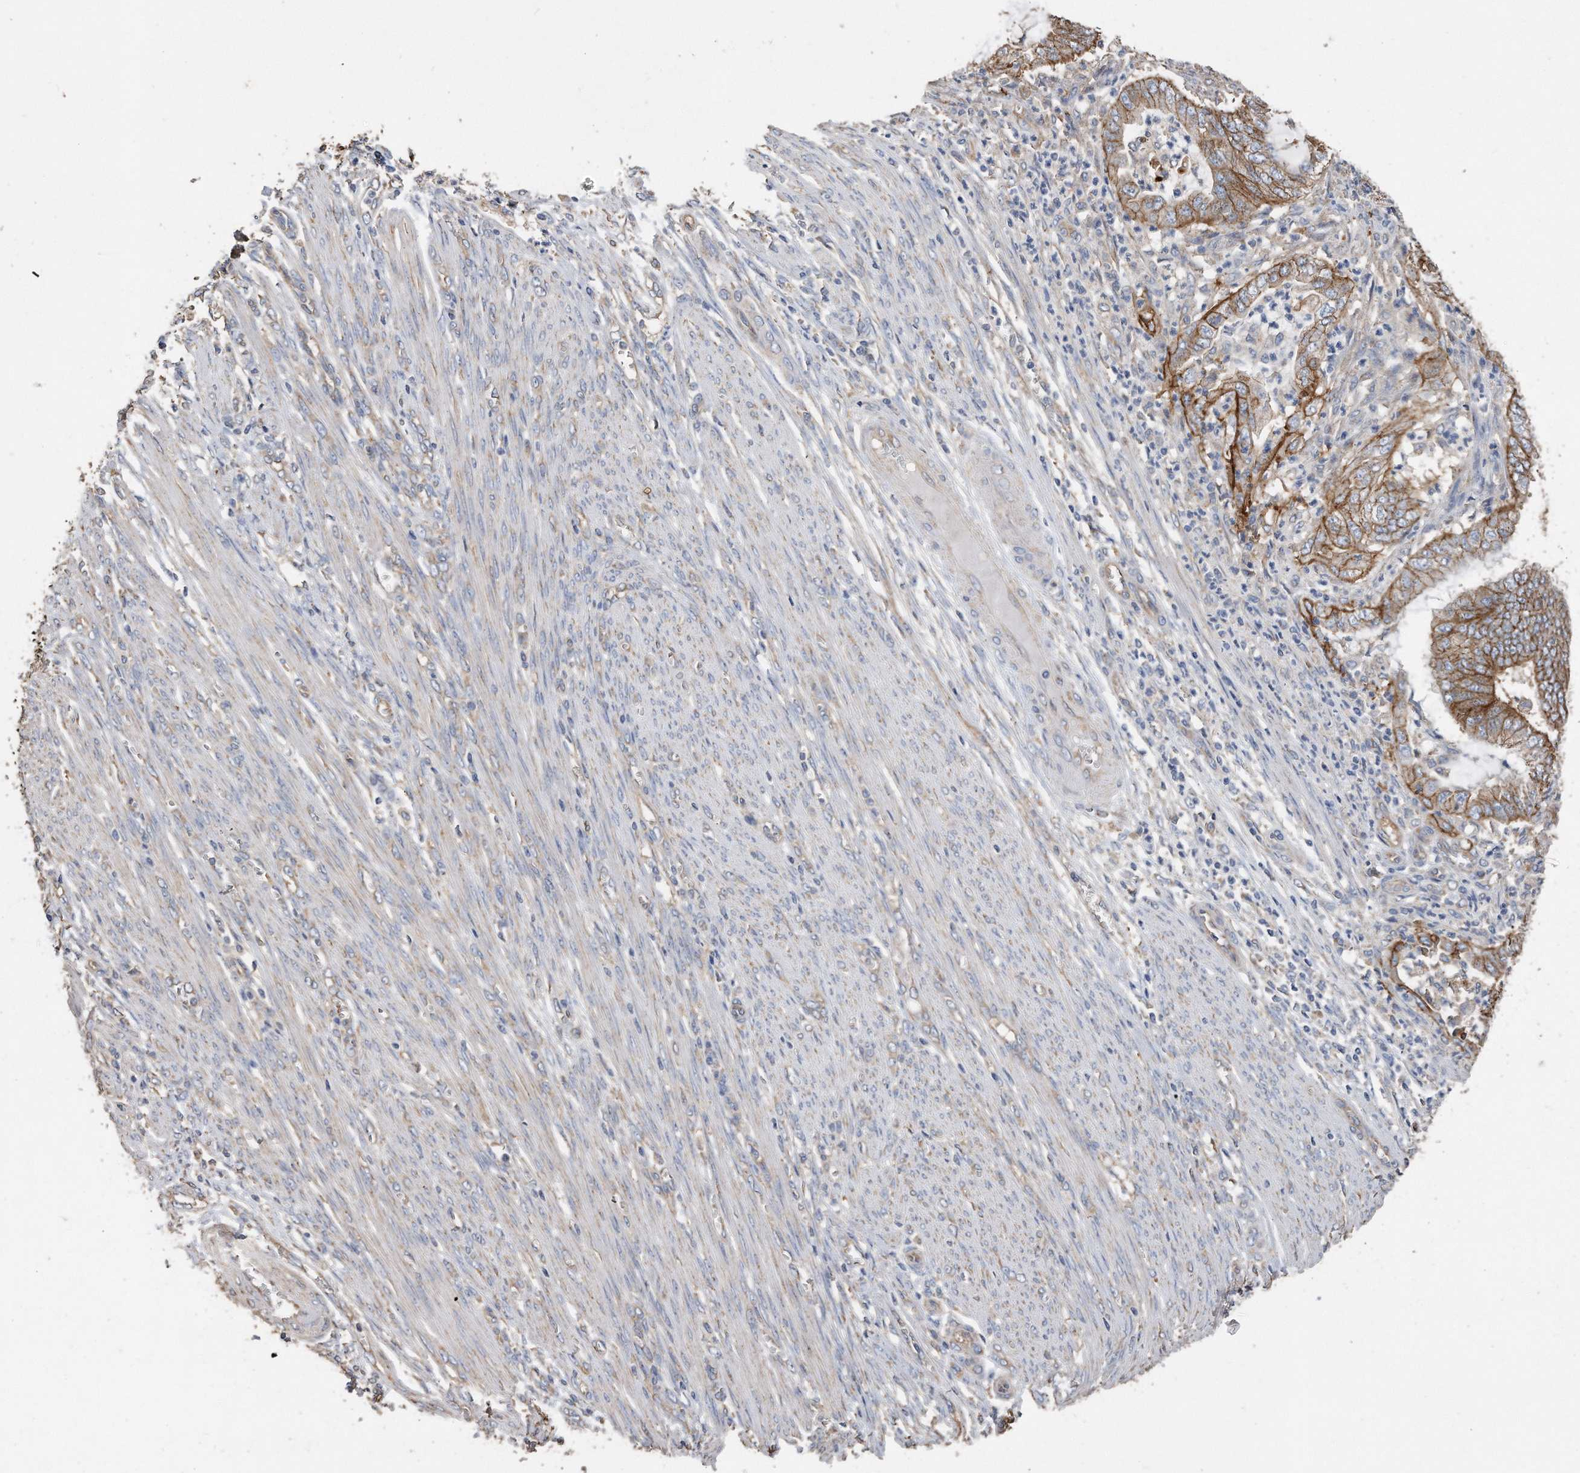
{"staining": {"intensity": "moderate", "quantity": ">75%", "location": "cytoplasmic/membranous"}, "tissue": "endometrial cancer", "cell_type": "Tumor cells", "image_type": "cancer", "snomed": [{"axis": "morphology", "description": "Adenocarcinoma, NOS"}, {"axis": "topography", "description": "Endometrium"}], "caption": "Protein expression analysis of adenocarcinoma (endometrial) demonstrates moderate cytoplasmic/membranous expression in approximately >75% of tumor cells.", "gene": "CDCP1", "patient": {"sex": "female", "age": 51}}